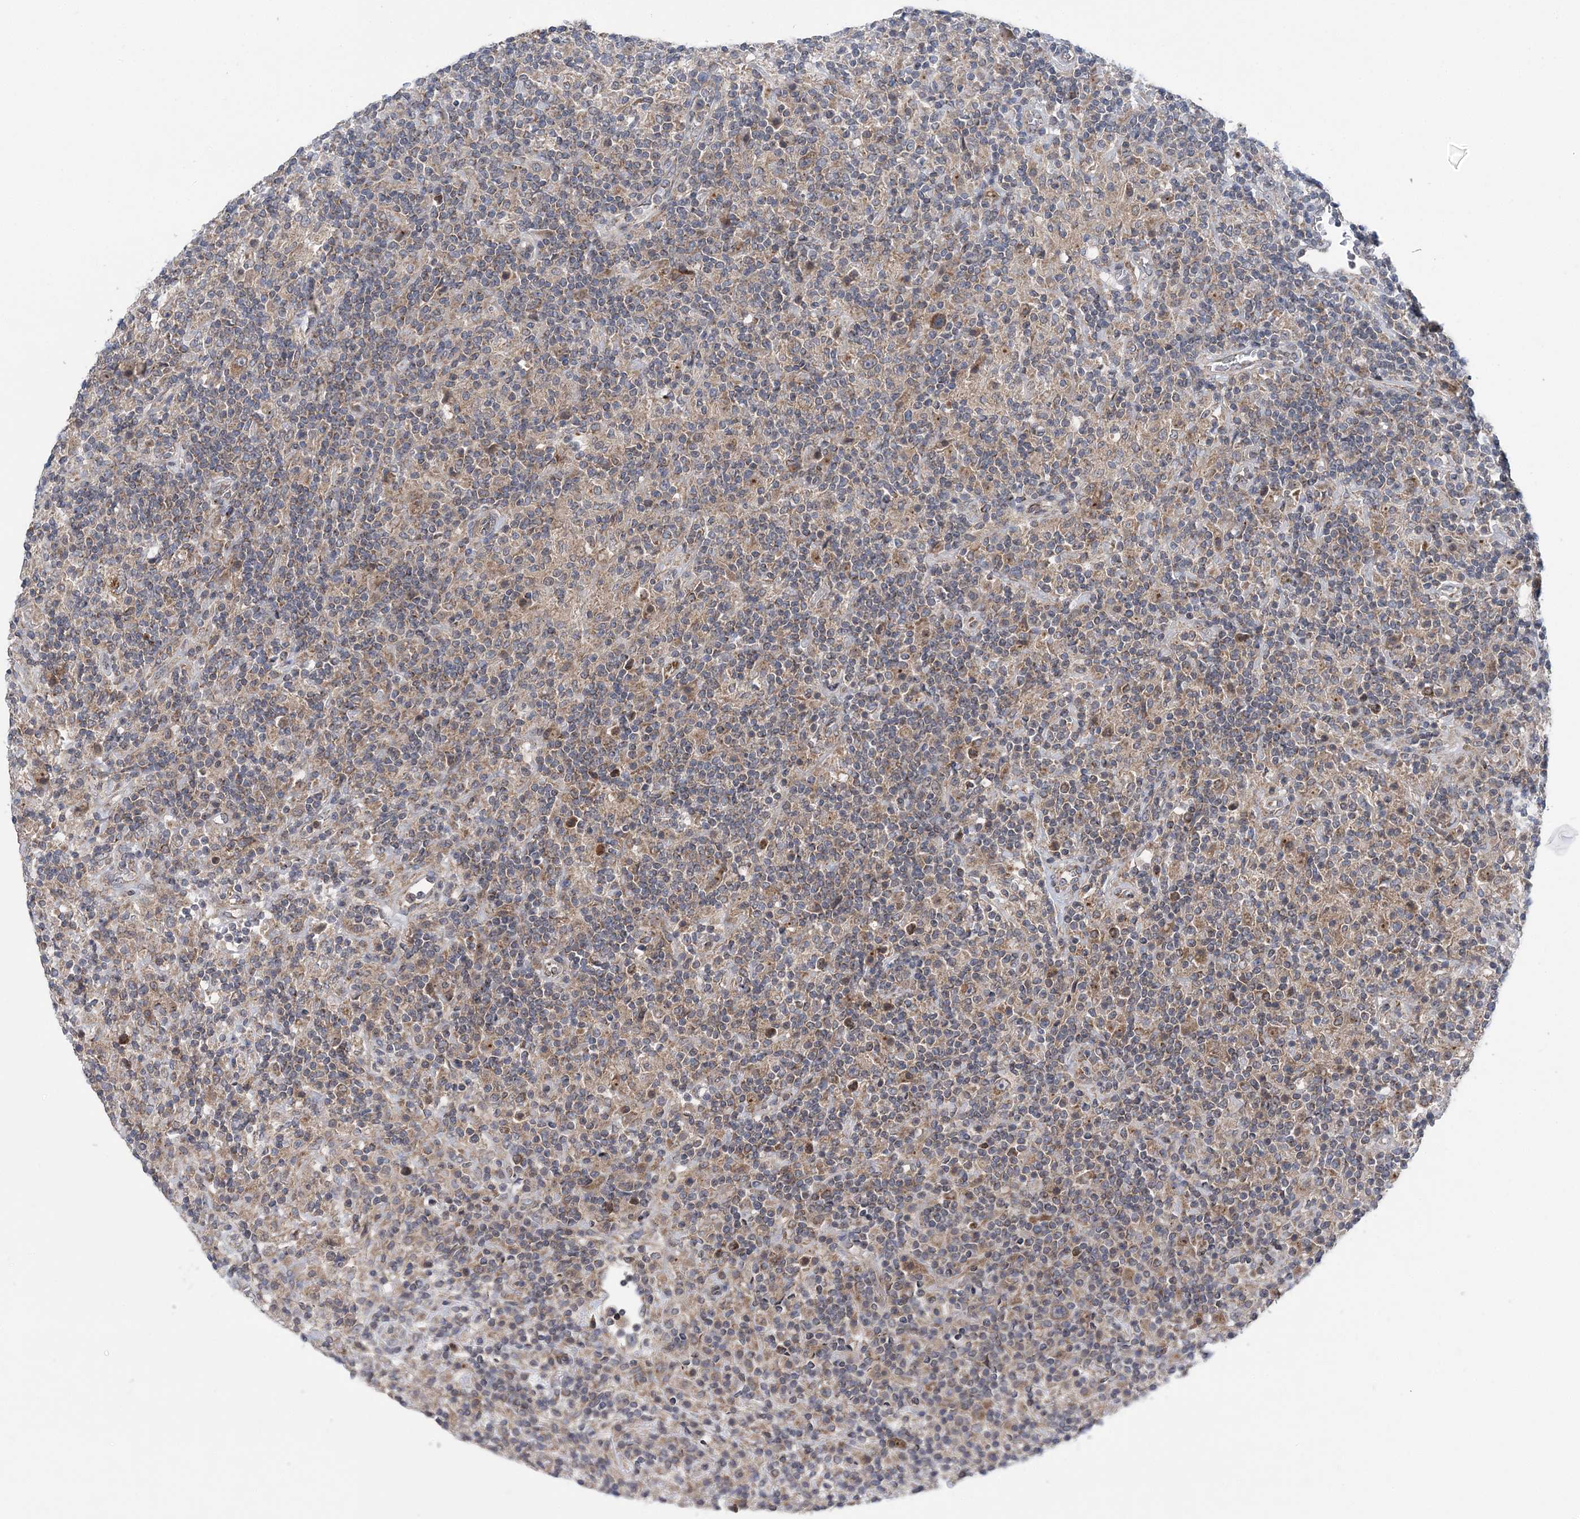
{"staining": {"intensity": "weak", "quantity": ">75%", "location": "cytoplasmic/membranous"}, "tissue": "lymphoma", "cell_type": "Tumor cells", "image_type": "cancer", "snomed": [{"axis": "morphology", "description": "Hodgkin's disease, NOS"}, {"axis": "topography", "description": "Lymph node"}], "caption": "Protein expression analysis of human Hodgkin's disease reveals weak cytoplasmic/membranous expression in approximately >75% of tumor cells.", "gene": "COPE", "patient": {"sex": "male", "age": 70}}